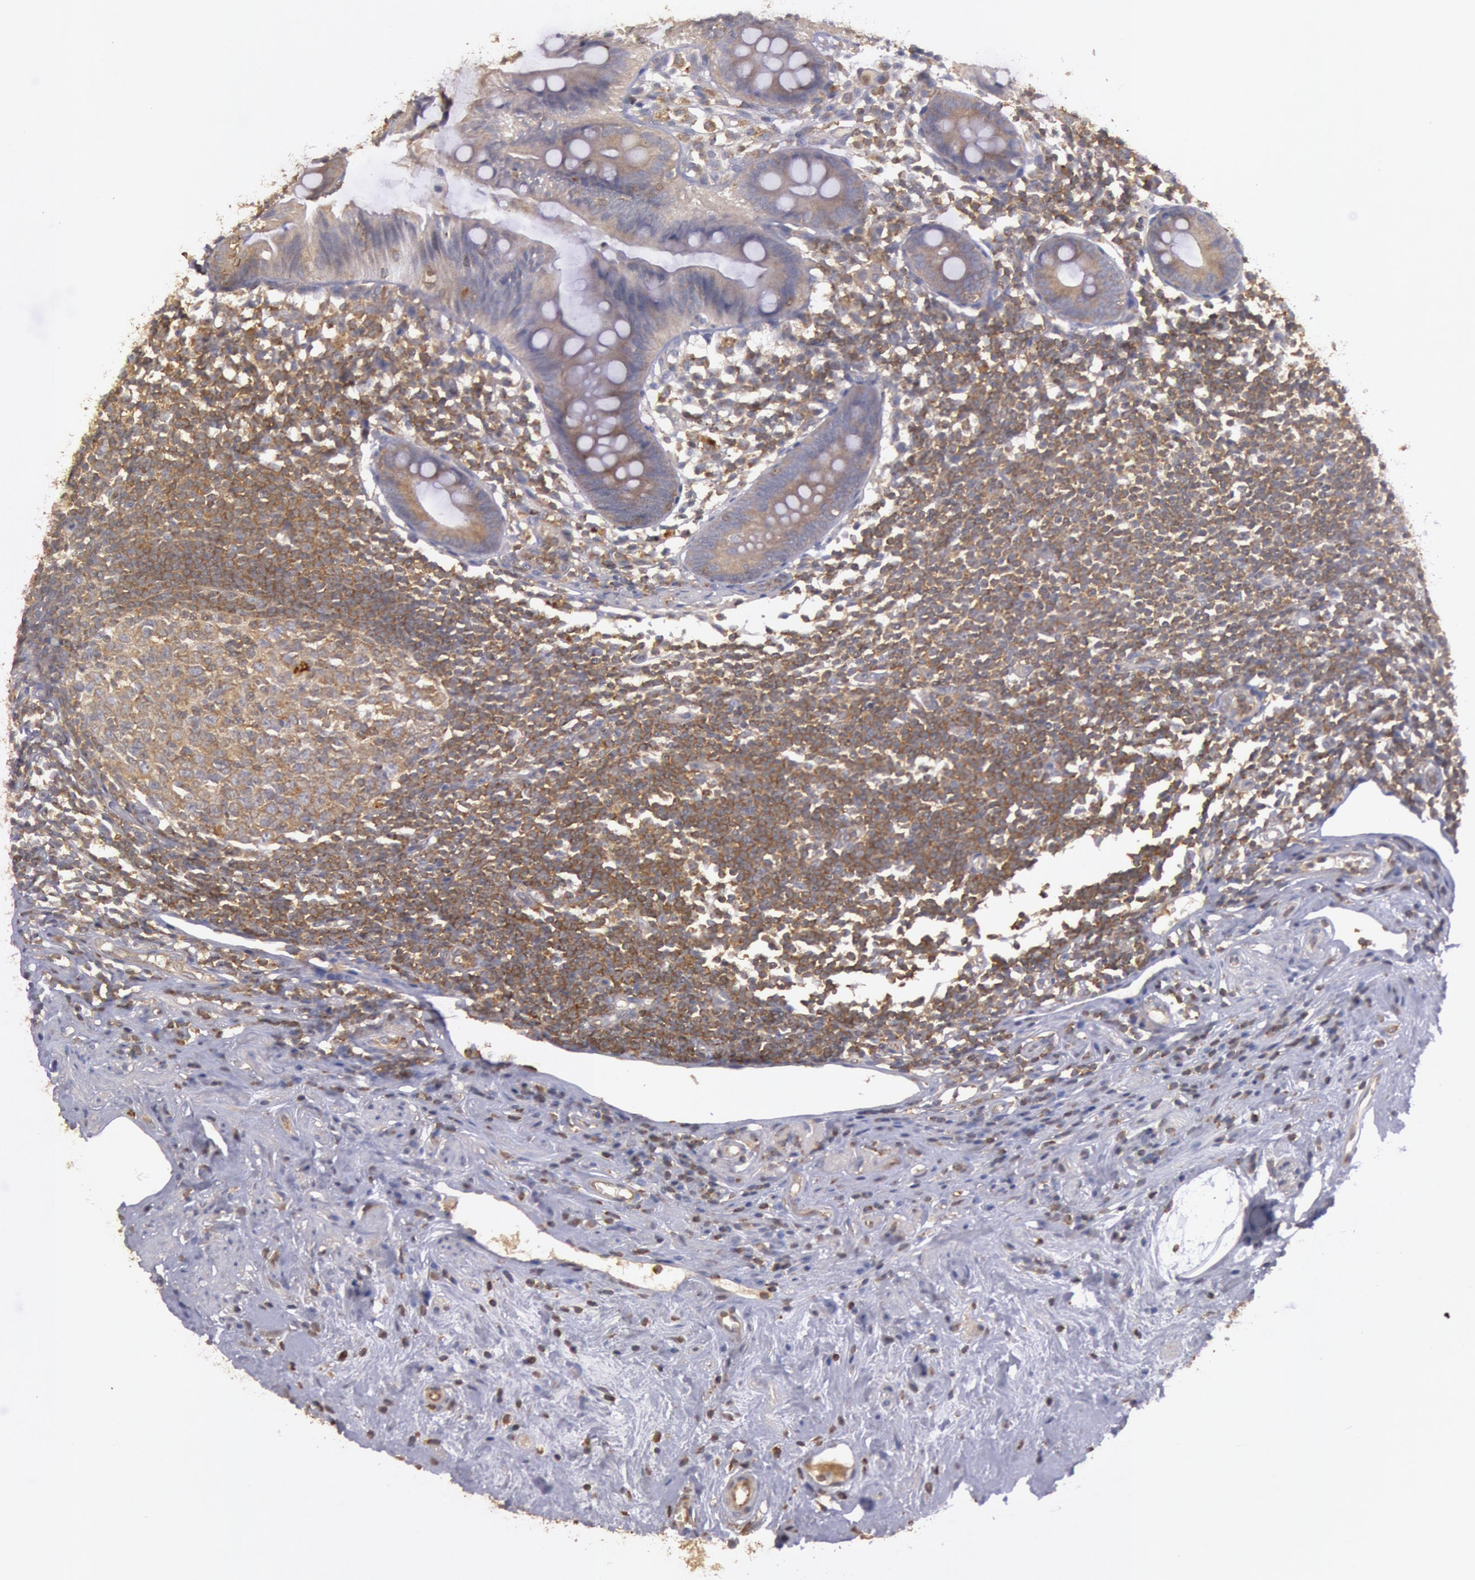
{"staining": {"intensity": "weak", "quantity": ">75%", "location": "cytoplasmic/membranous"}, "tissue": "appendix", "cell_type": "Glandular cells", "image_type": "normal", "snomed": [{"axis": "morphology", "description": "Normal tissue, NOS"}, {"axis": "topography", "description": "Appendix"}], "caption": "Appendix stained with immunohistochemistry displays weak cytoplasmic/membranous positivity in about >75% of glandular cells. The protein of interest is shown in brown color, while the nuclei are stained blue.", "gene": "PIK3R1", "patient": {"sex": "male", "age": 38}}